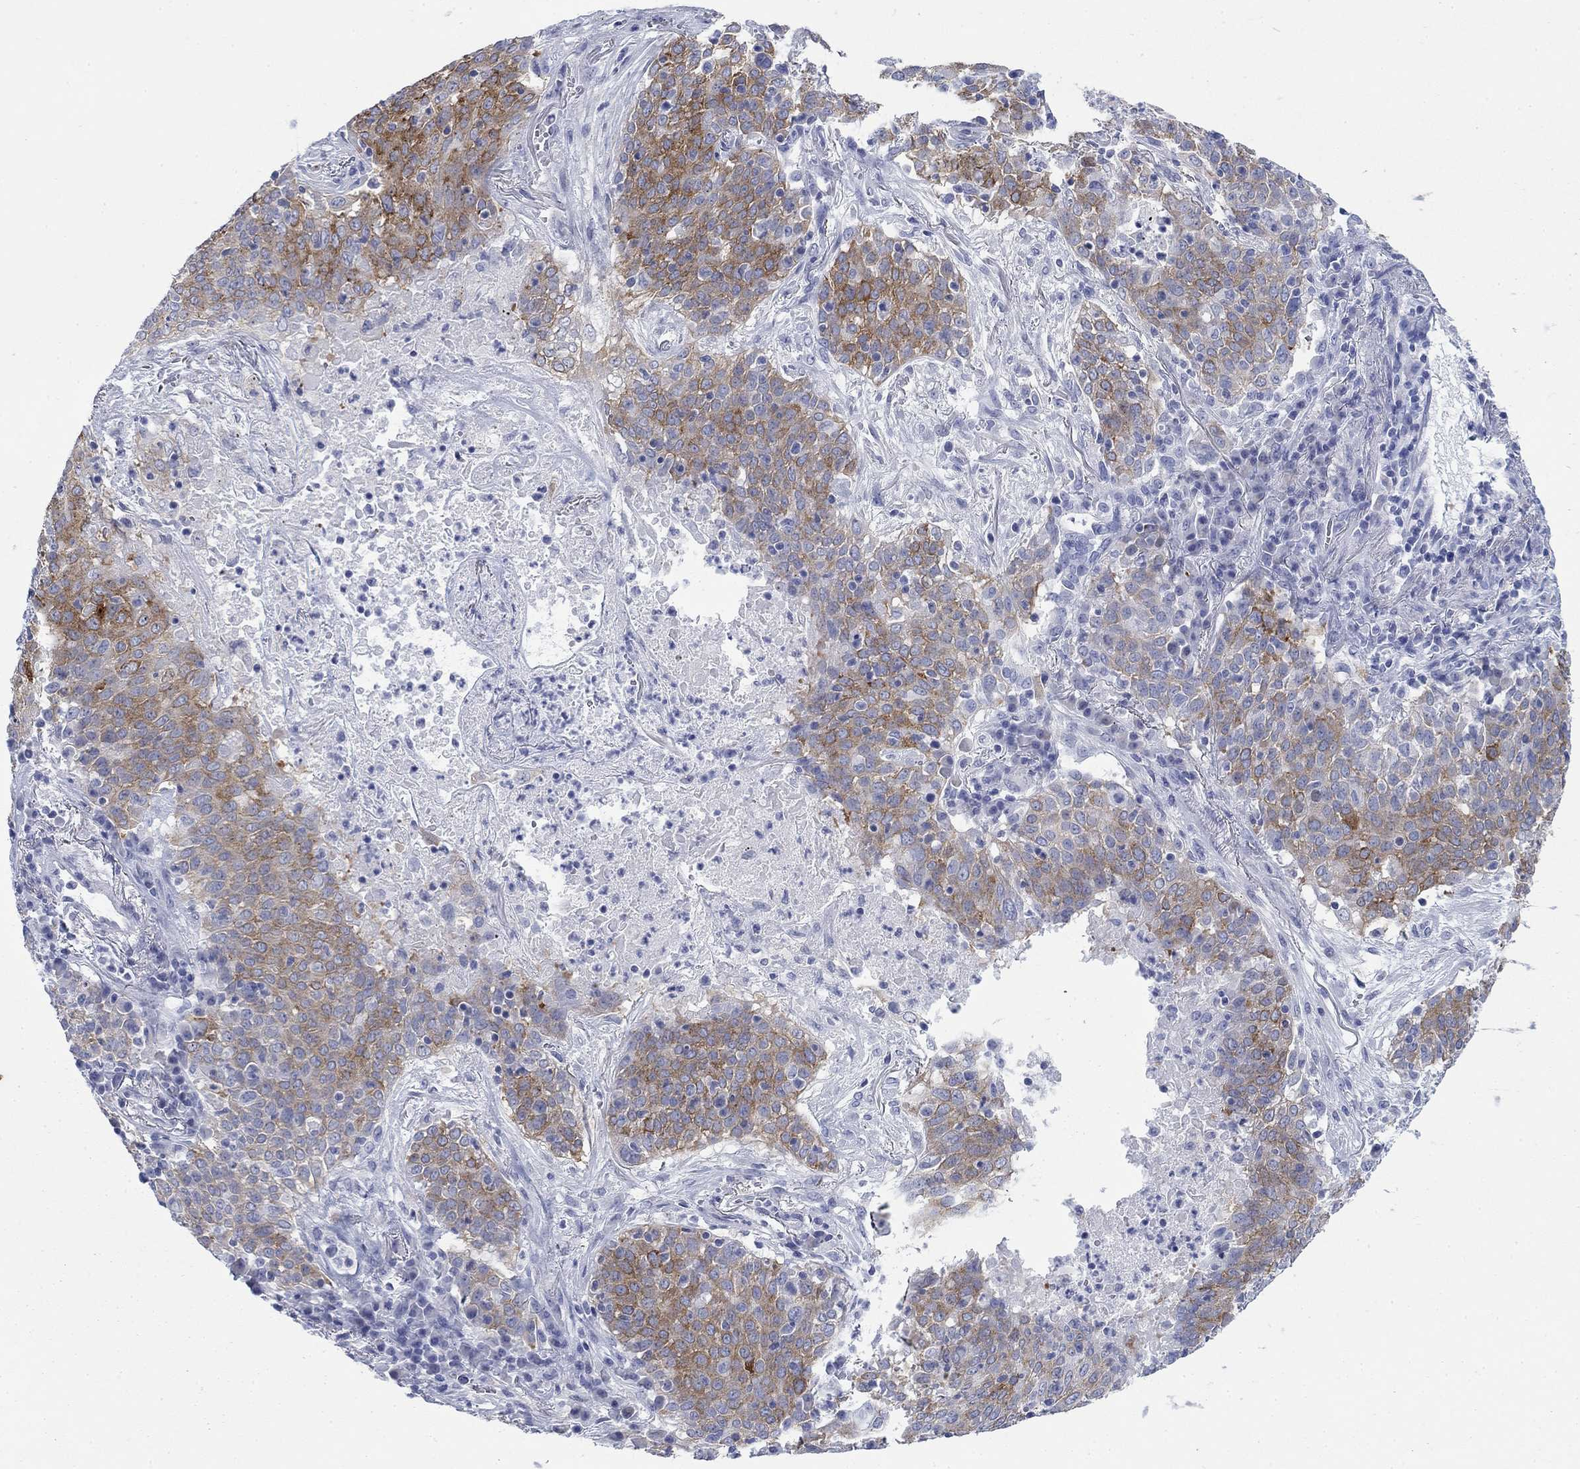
{"staining": {"intensity": "strong", "quantity": "25%-75%", "location": "cytoplasmic/membranous"}, "tissue": "lung cancer", "cell_type": "Tumor cells", "image_type": "cancer", "snomed": [{"axis": "morphology", "description": "Squamous cell carcinoma, NOS"}, {"axis": "topography", "description": "Lung"}], "caption": "Strong cytoplasmic/membranous staining for a protein is appreciated in approximately 25%-75% of tumor cells of squamous cell carcinoma (lung) using immunohistochemistry.", "gene": "IGF2BP3", "patient": {"sex": "male", "age": 82}}